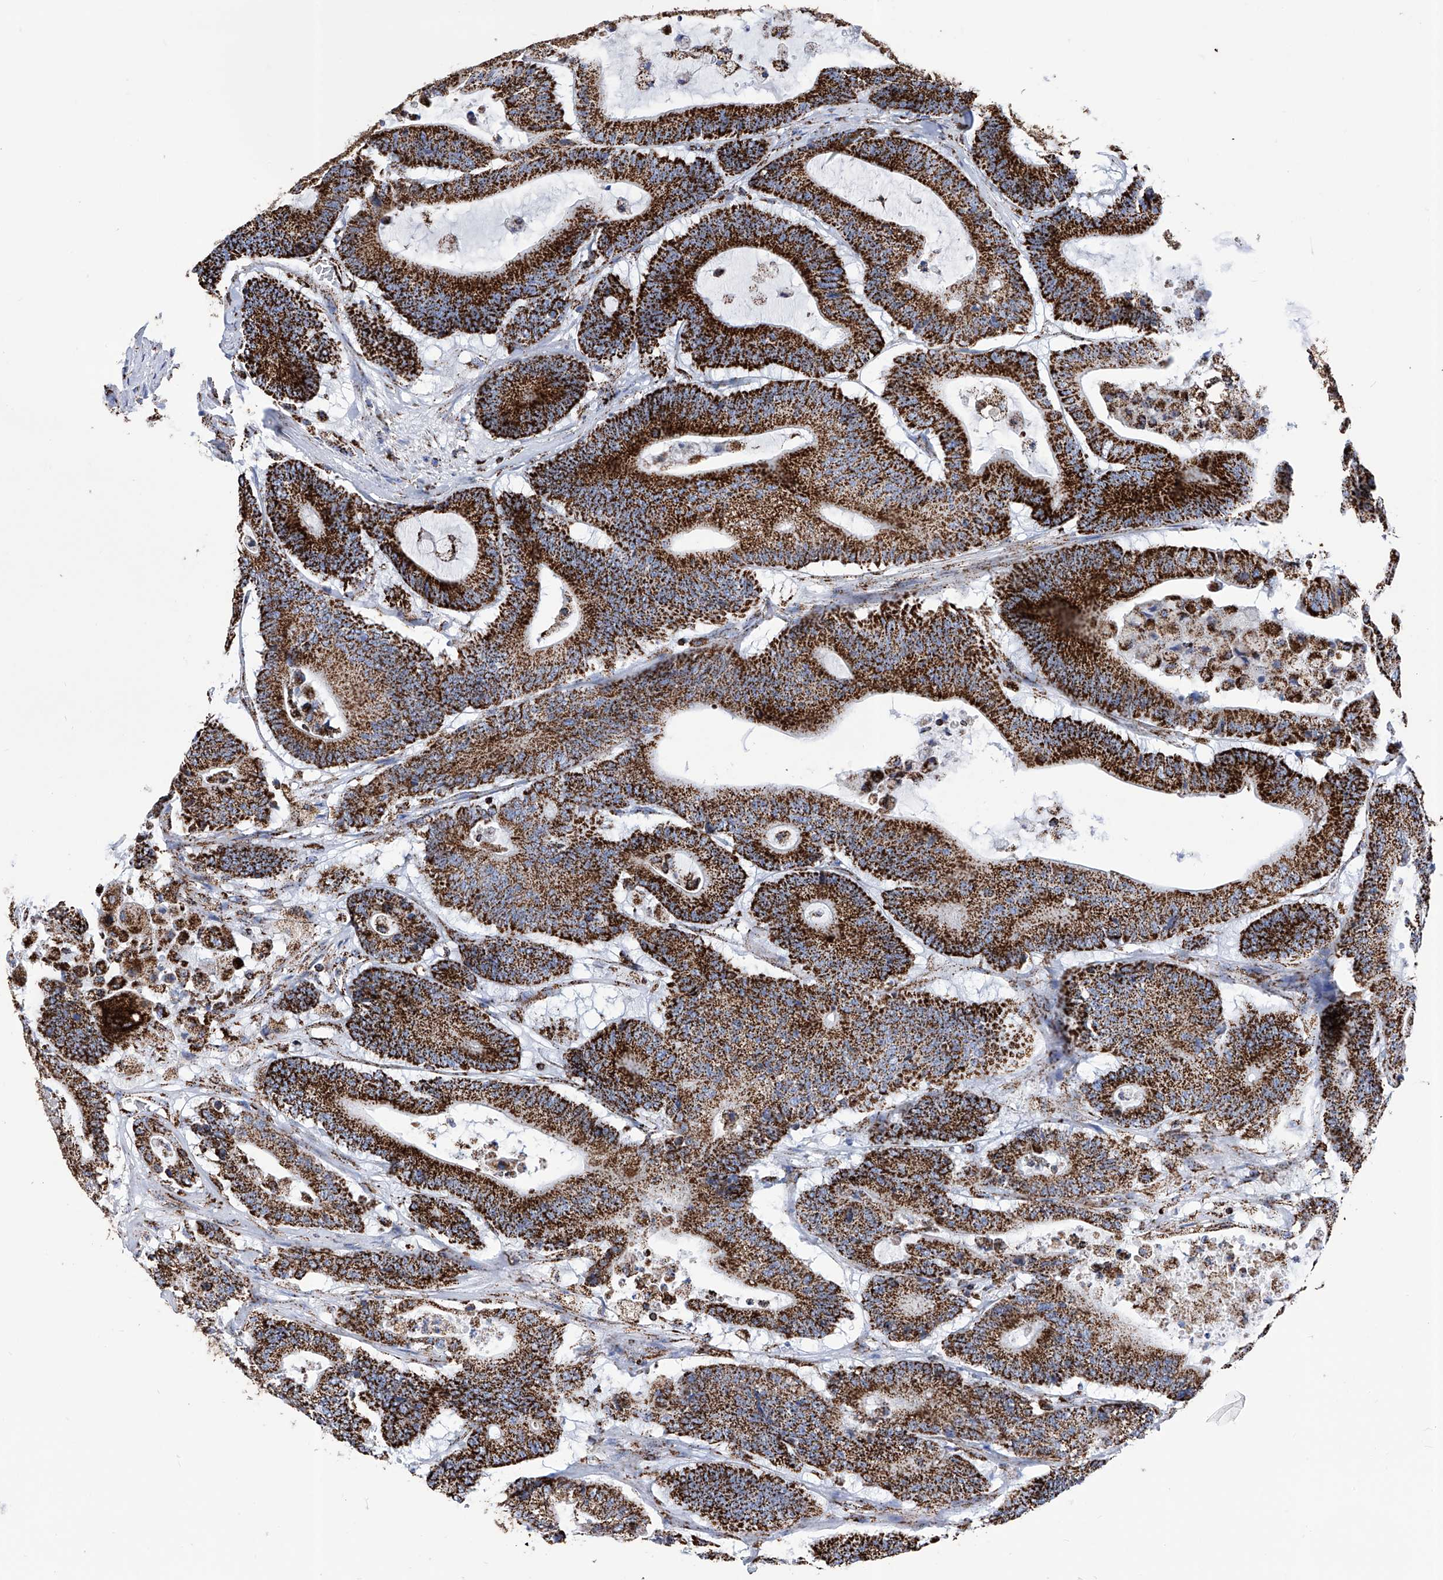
{"staining": {"intensity": "strong", "quantity": ">75%", "location": "cytoplasmic/membranous"}, "tissue": "colorectal cancer", "cell_type": "Tumor cells", "image_type": "cancer", "snomed": [{"axis": "morphology", "description": "Adenocarcinoma, NOS"}, {"axis": "topography", "description": "Colon"}], "caption": "Human adenocarcinoma (colorectal) stained for a protein (brown) shows strong cytoplasmic/membranous positive expression in approximately >75% of tumor cells.", "gene": "ATP5PF", "patient": {"sex": "female", "age": 84}}